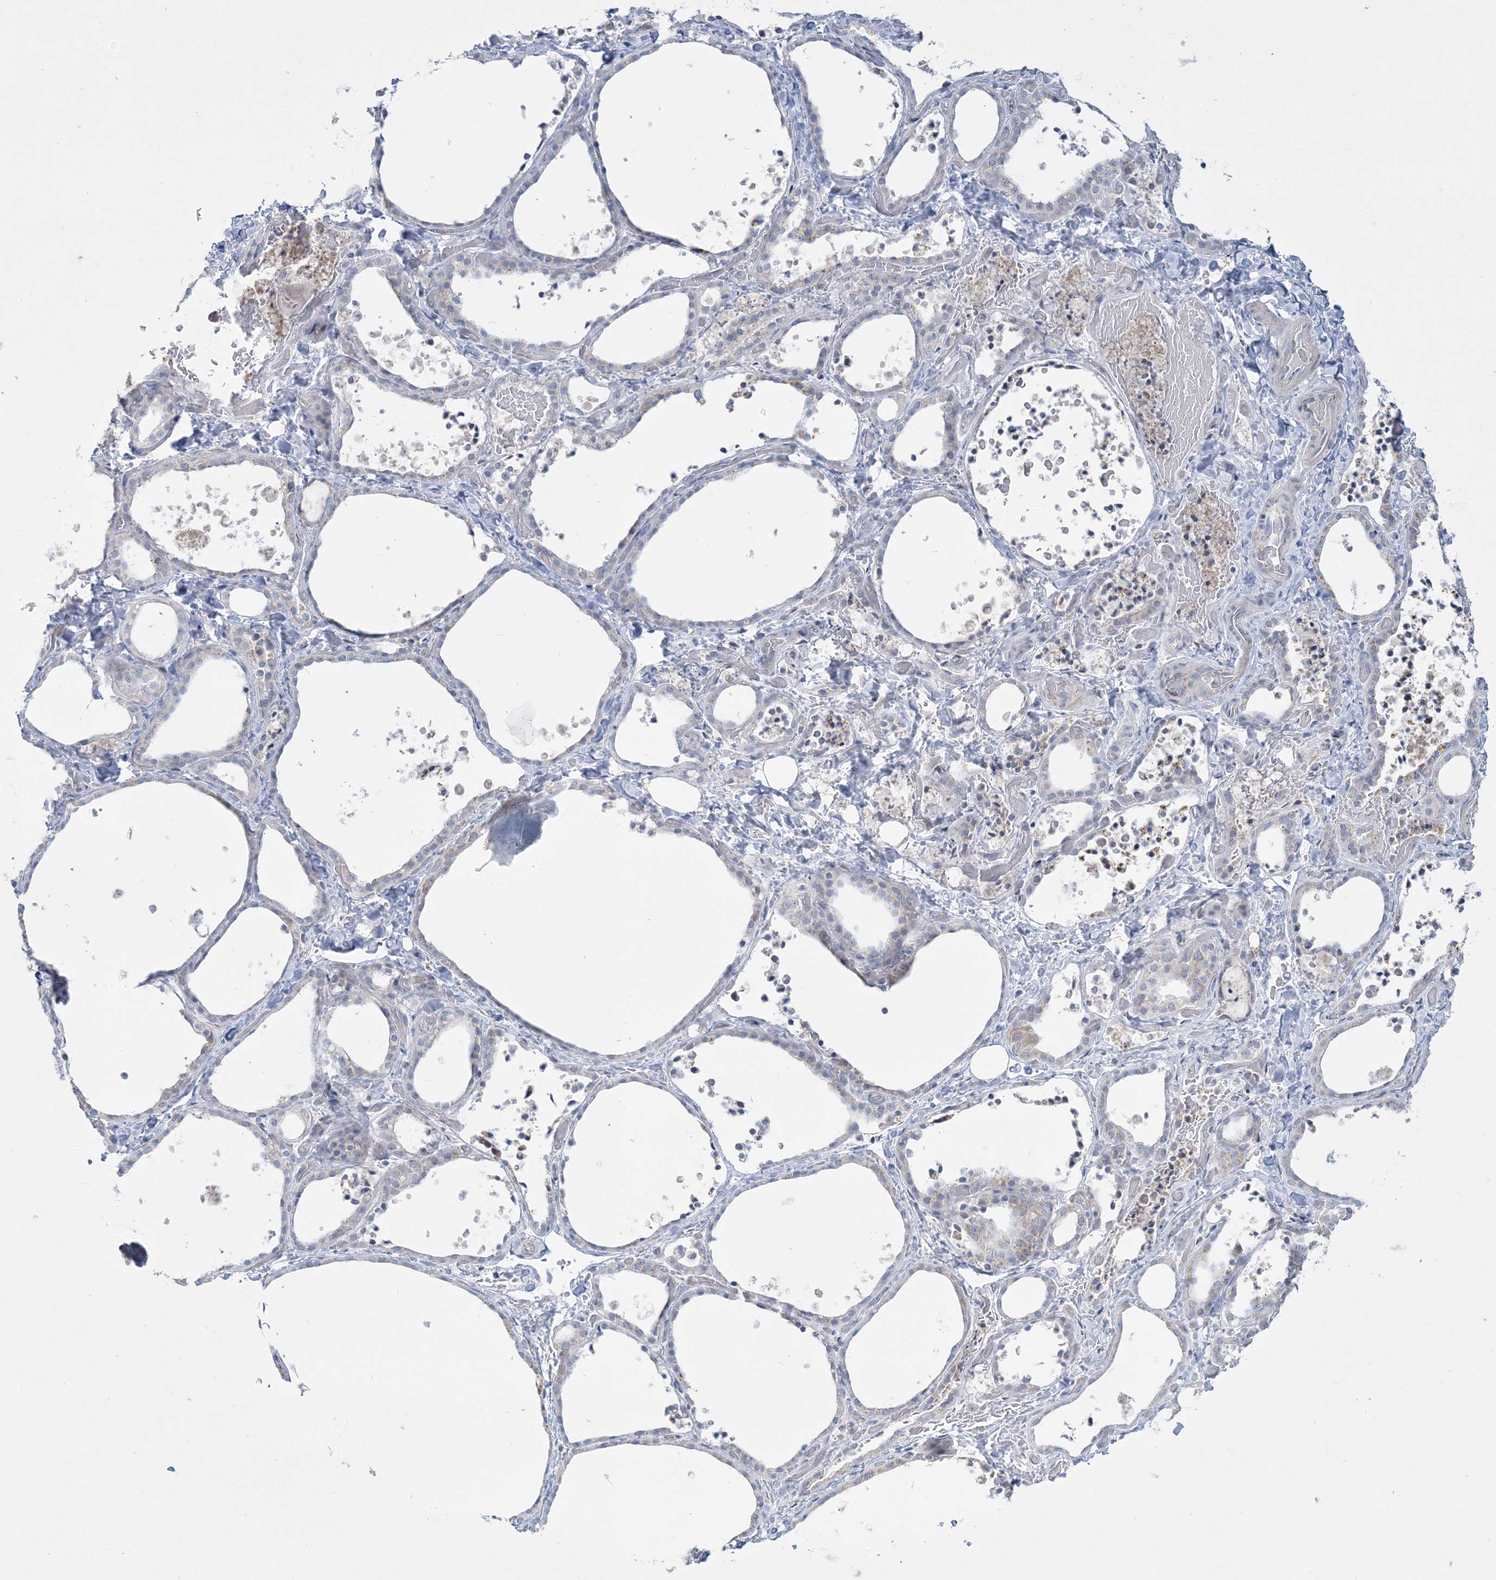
{"staining": {"intensity": "negative", "quantity": "none", "location": "none"}, "tissue": "thyroid gland", "cell_type": "Glandular cells", "image_type": "normal", "snomed": [{"axis": "morphology", "description": "Normal tissue, NOS"}, {"axis": "topography", "description": "Thyroid gland"}], "caption": "DAB (3,3'-diaminobenzidine) immunohistochemical staining of normal human thyroid gland reveals no significant staining in glandular cells.", "gene": "TBC1D7", "patient": {"sex": "female", "age": 44}}